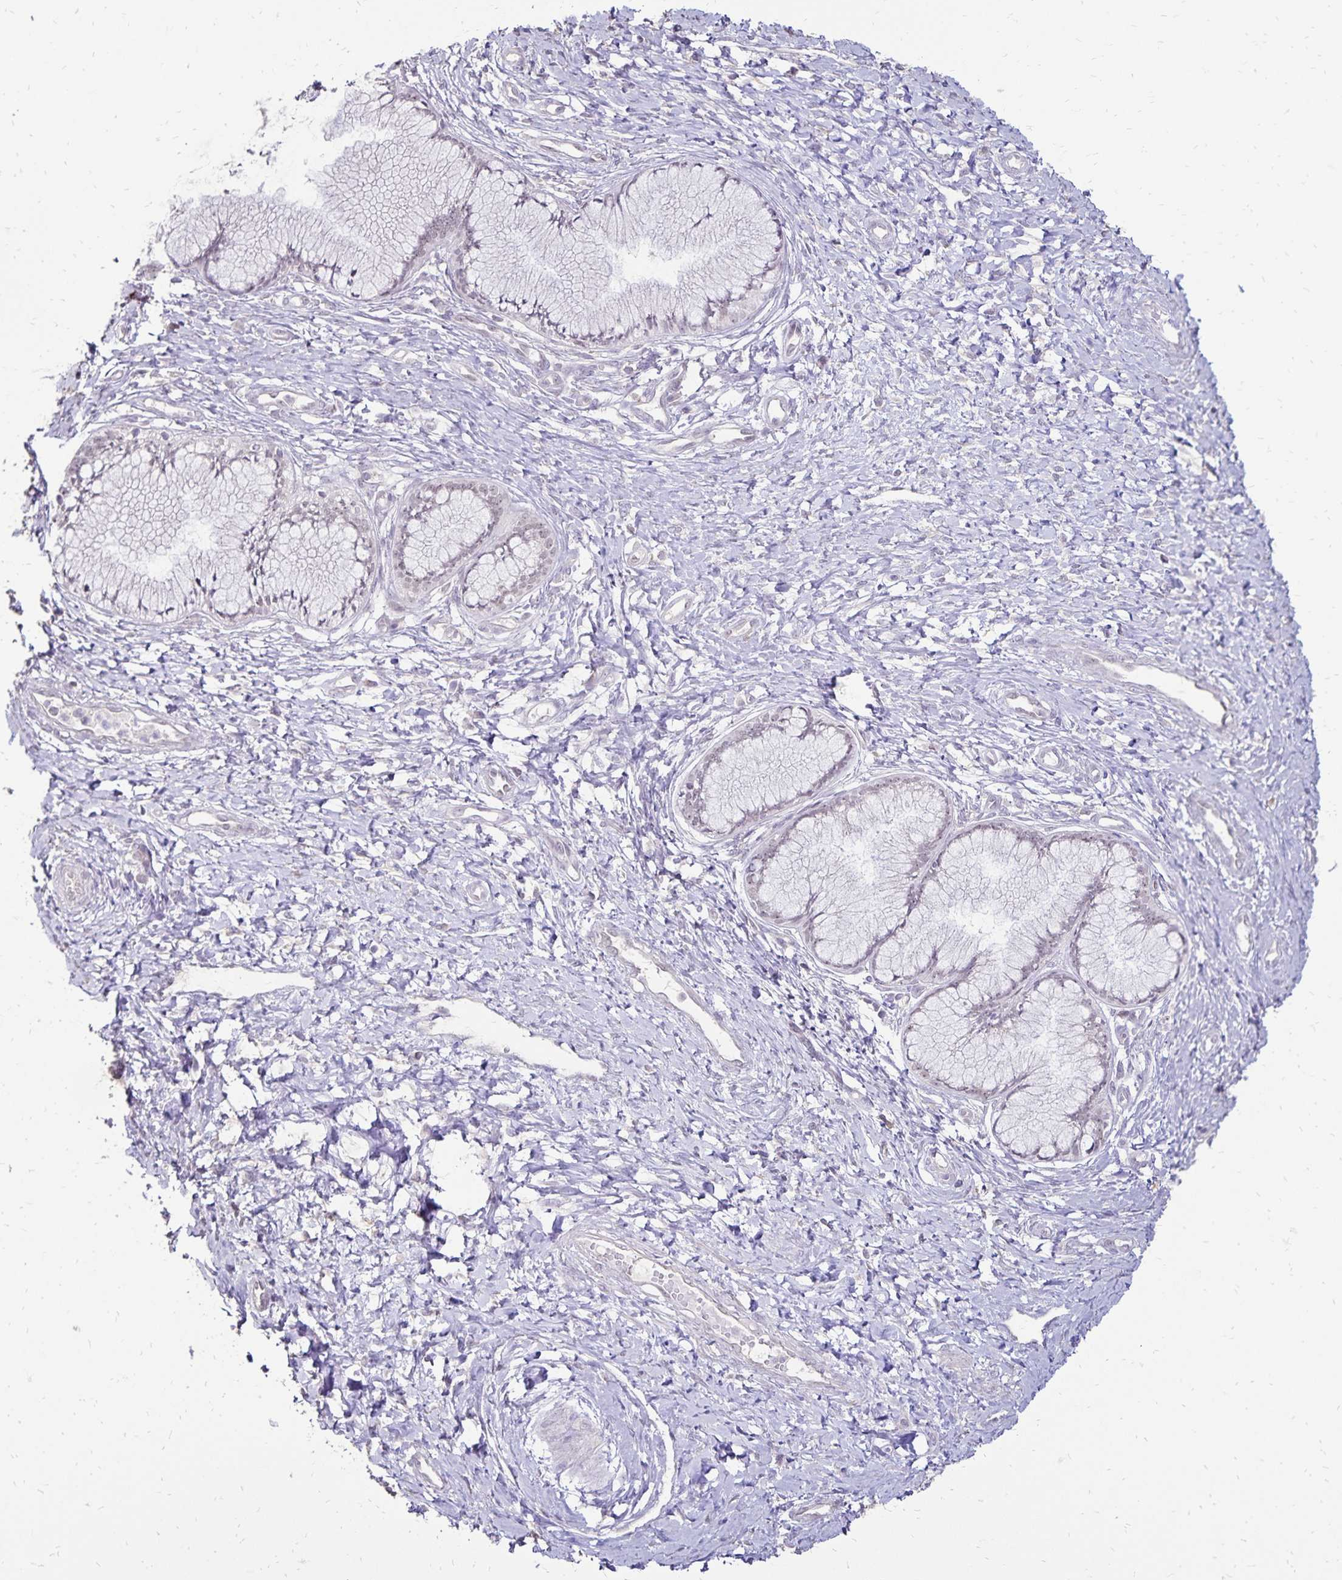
{"staining": {"intensity": "negative", "quantity": "none", "location": "none"}, "tissue": "cervix", "cell_type": "Glandular cells", "image_type": "normal", "snomed": [{"axis": "morphology", "description": "Normal tissue, NOS"}, {"axis": "topography", "description": "Cervix"}], "caption": "Protein analysis of unremarkable cervix displays no significant positivity in glandular cells.", "gene": "POLB", "patient": {"sex": "female", "age": 37}}